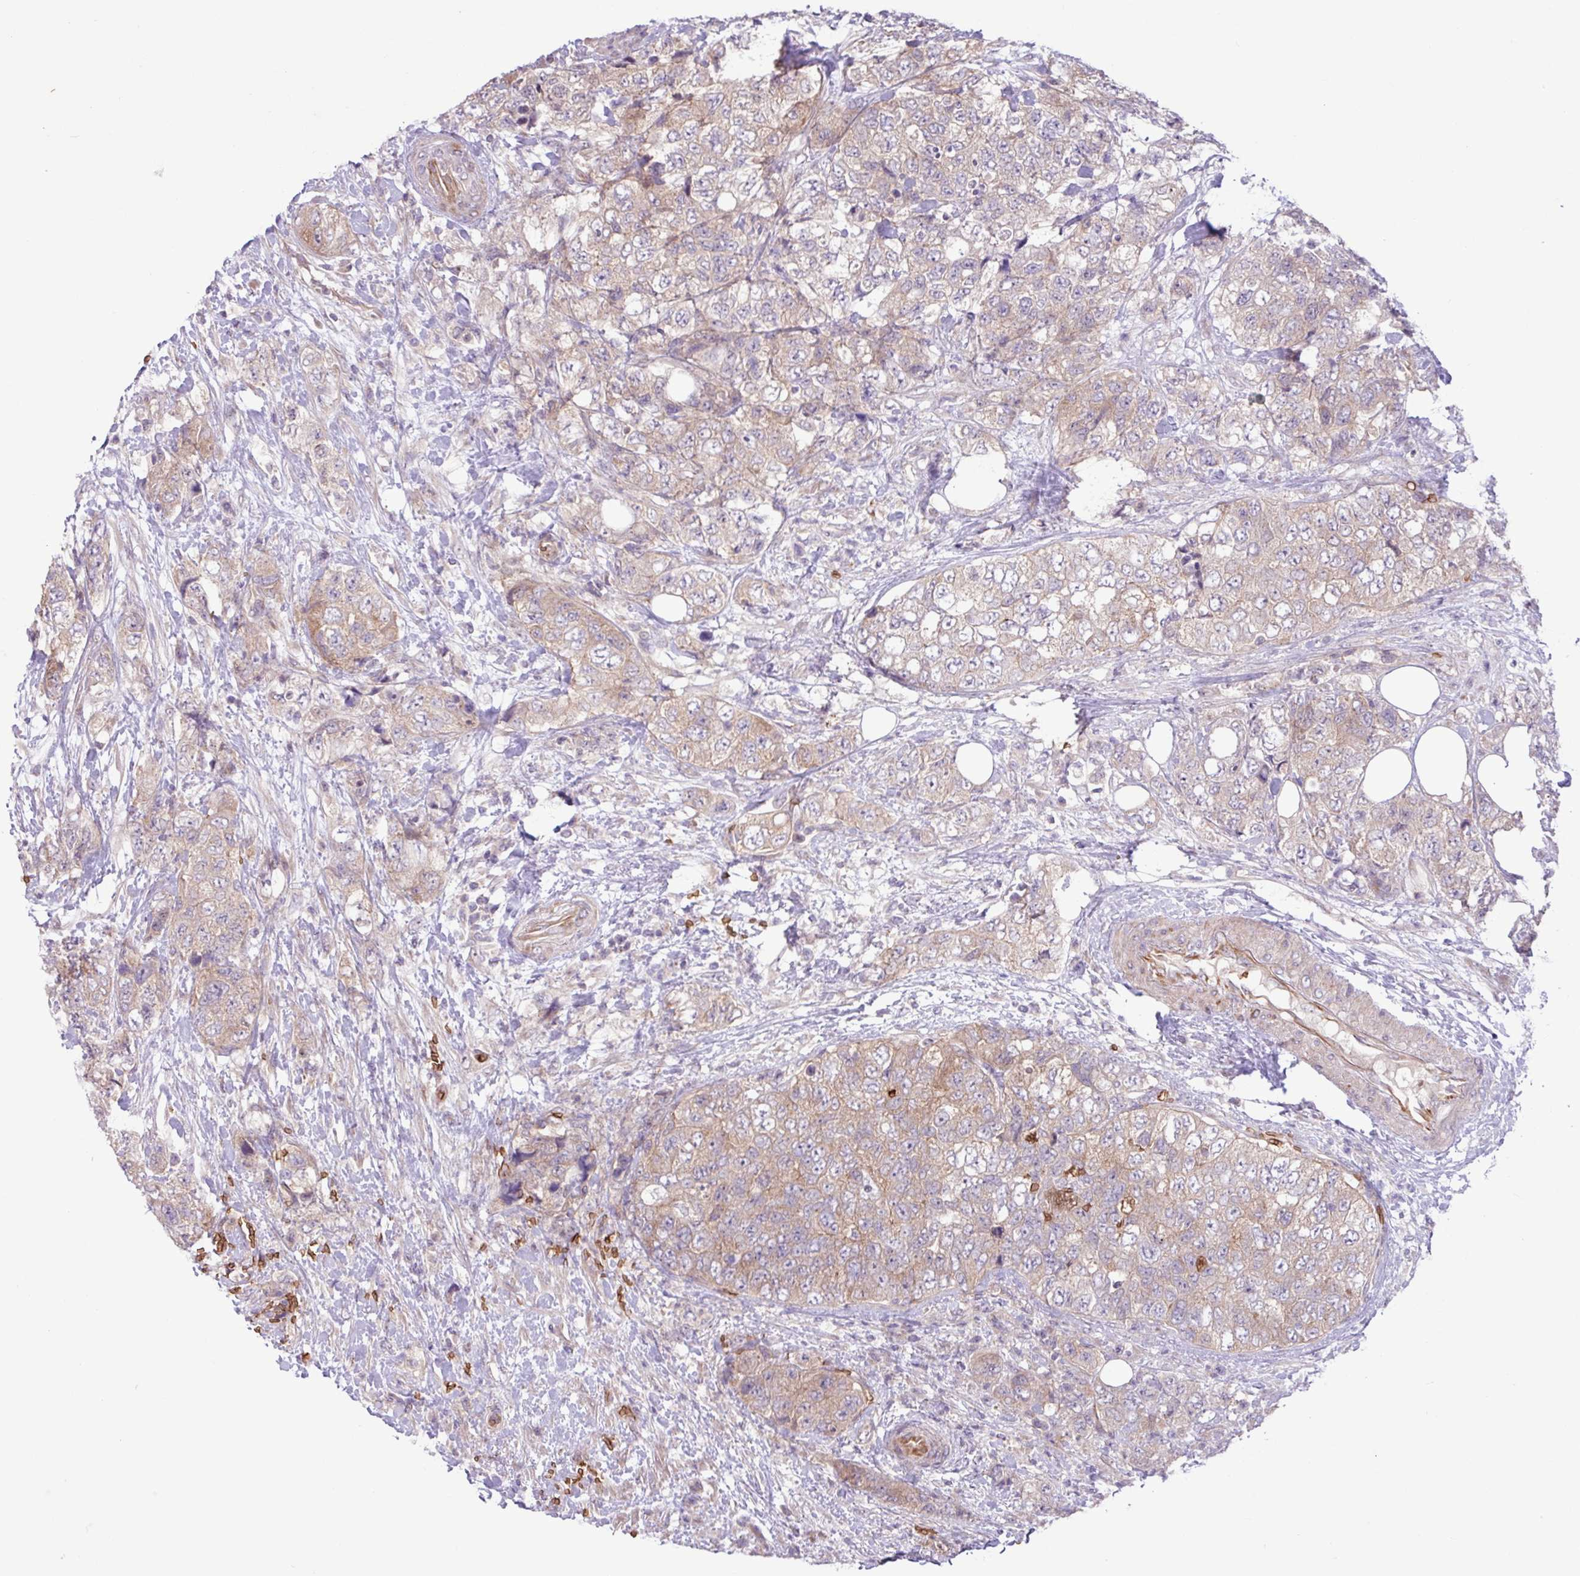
{"staining": {"intensity": "weak", "quantity": "25%-75%", "location": "cytoplasmic/membranous"}, "tissue": "urothelial cancer", "cell_type": "Tumor cells", "image_type": "cancer", "snomed": [{"axis": "morphology", "description": "Urothelial carcinoma, High grade"}, {"axis": "topography", "description": "Urinary bladder"}], "caption": "Urothelial cancer tissue shows weak cytoplasmic/membranous expression in approximately 25%-75% of tumor cells, visualized by immunohistochemistry.", "gene": "RAD21L1", "patient": {"sex": "female", "age": 78}}